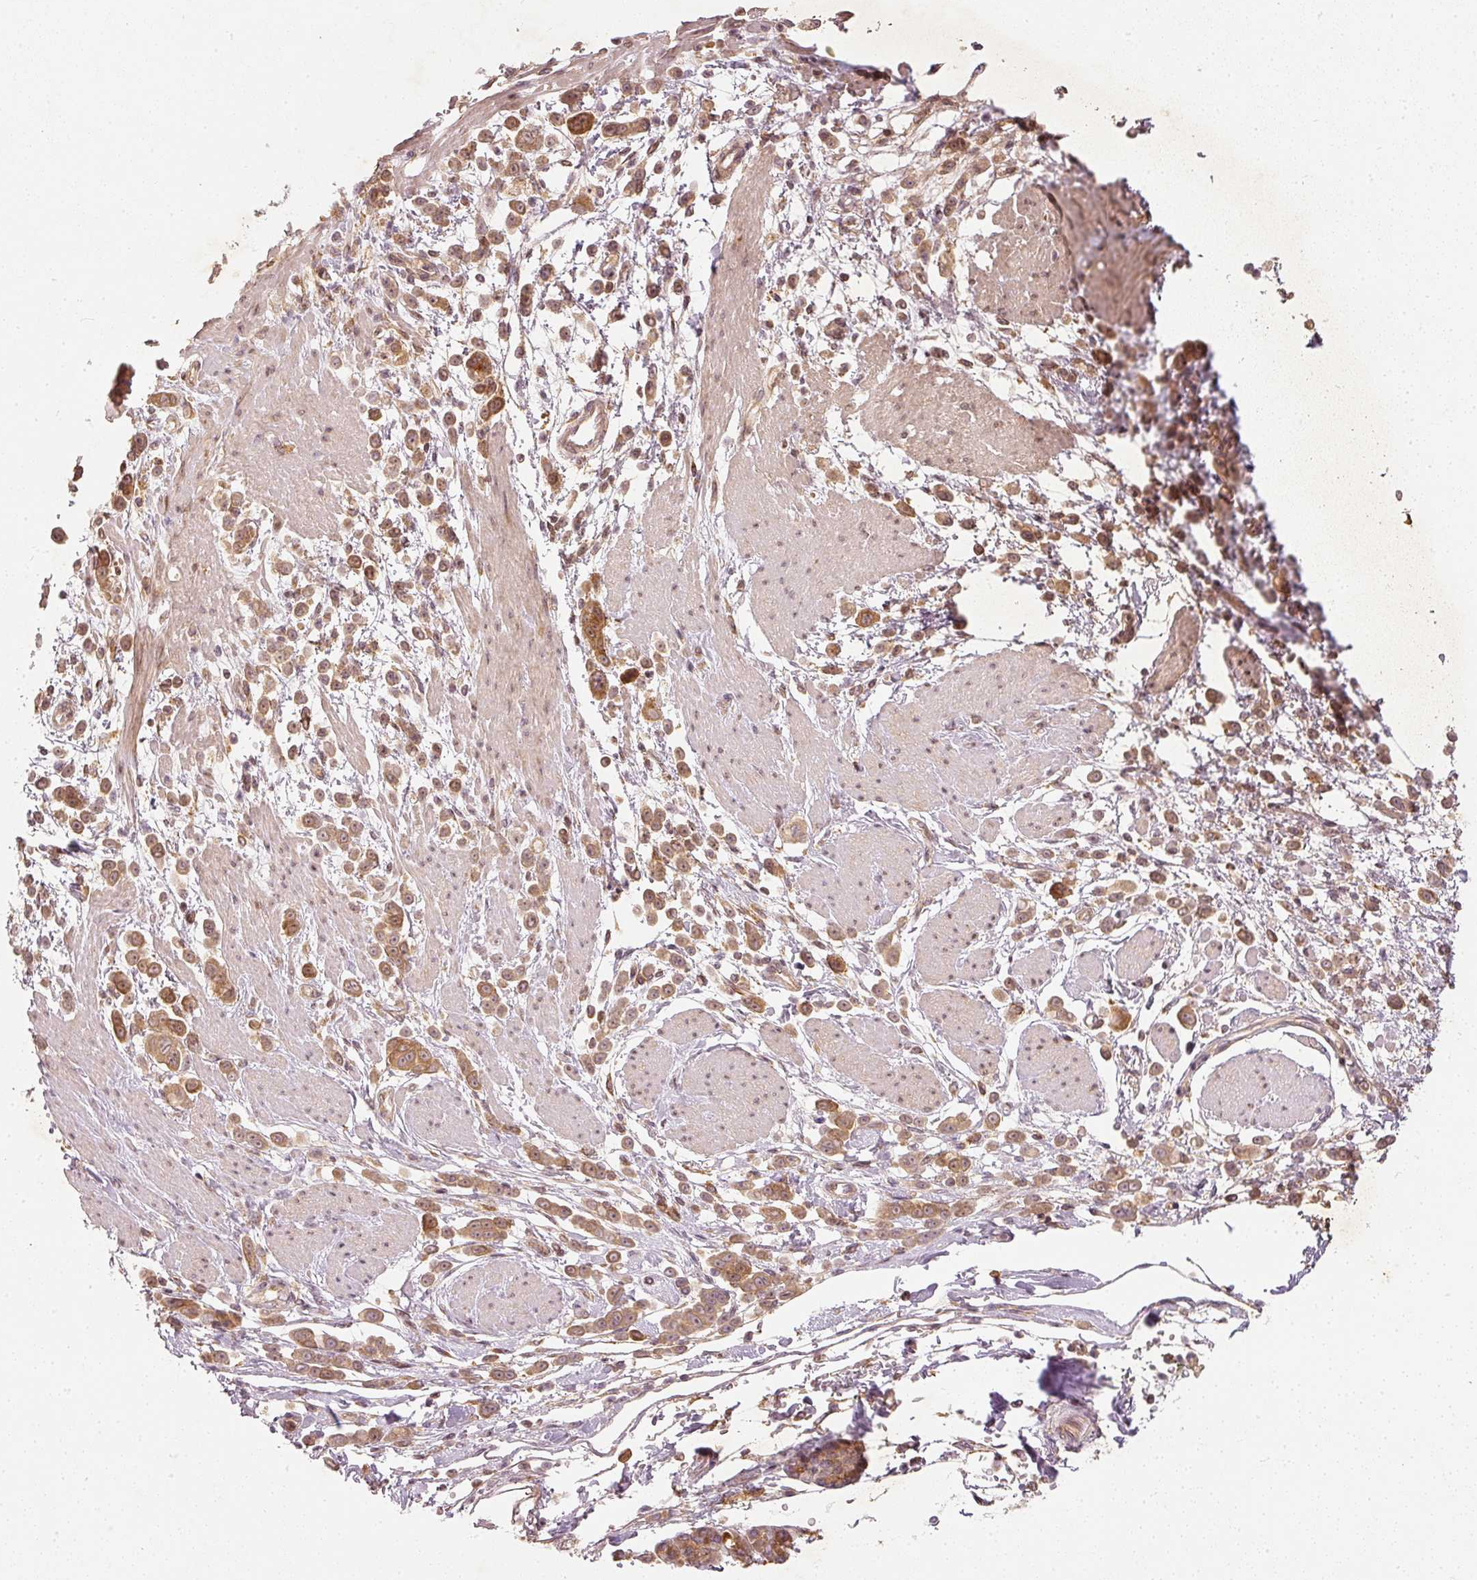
{"staining": {"intensity": "moderate", "quantity": ">75%", "location": "cytoplasmic/membranous,nuclear"}, "tissue": "pancreatic cancer", "cell_type": "Tumor cells", "image_type": "cancer", "snomed": [{"axis": "morphology", "description": "Normal tissue, NOS"}, {"axis": "morphology", "description": "Adenocarcinoma, NOS"}, {"axis": "topography", "description": "Pancreas"}], "caption": "Pancreatic cancer (adenocarcinoma) stained for a protein (brown) exhibits moderate cytoplasmic/membranous and nuclear positive positivity in approximately >75% of tumor cells.", "gene": "ZNF580", "patient": {"sex": "female", "age": 64}}